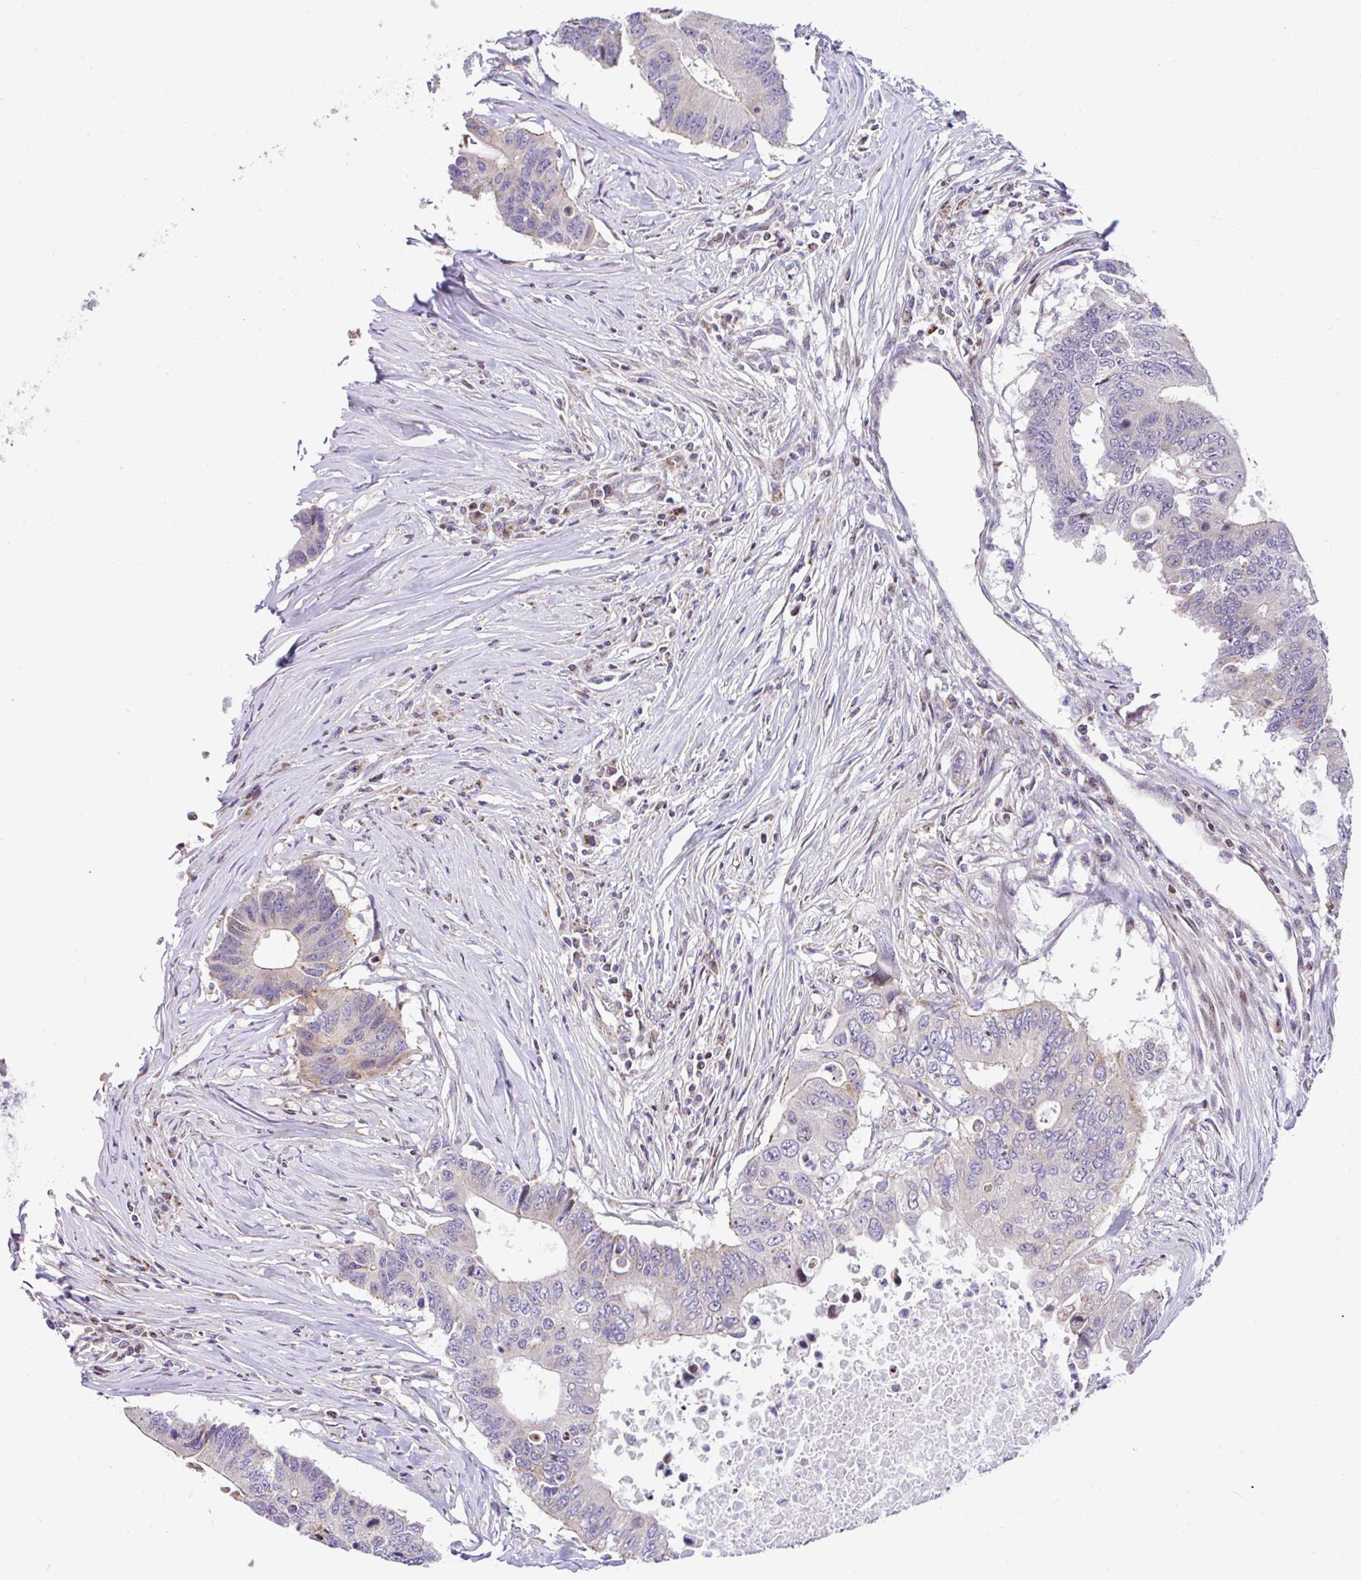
{"staining": {"intensity": "negative", "quantity": "none", "location": "none"}, "tissue": "colorectal cancer", "cell_type": "Tumor cells", "image_type": "cancer", "snomed": [{"axis": "morphology", "description": "Adenocarcinoma, NOS"}, {"axis": "topography", "description": "Colon"}], "caption": "An immunohistochemistry image of colorectal adenocarcinoma is shown. There is no staining in tumor cells of colorectal adenocarcinoma.", "gene": "FIGNL1", "patient": {"sex": "male", "age": 71}}